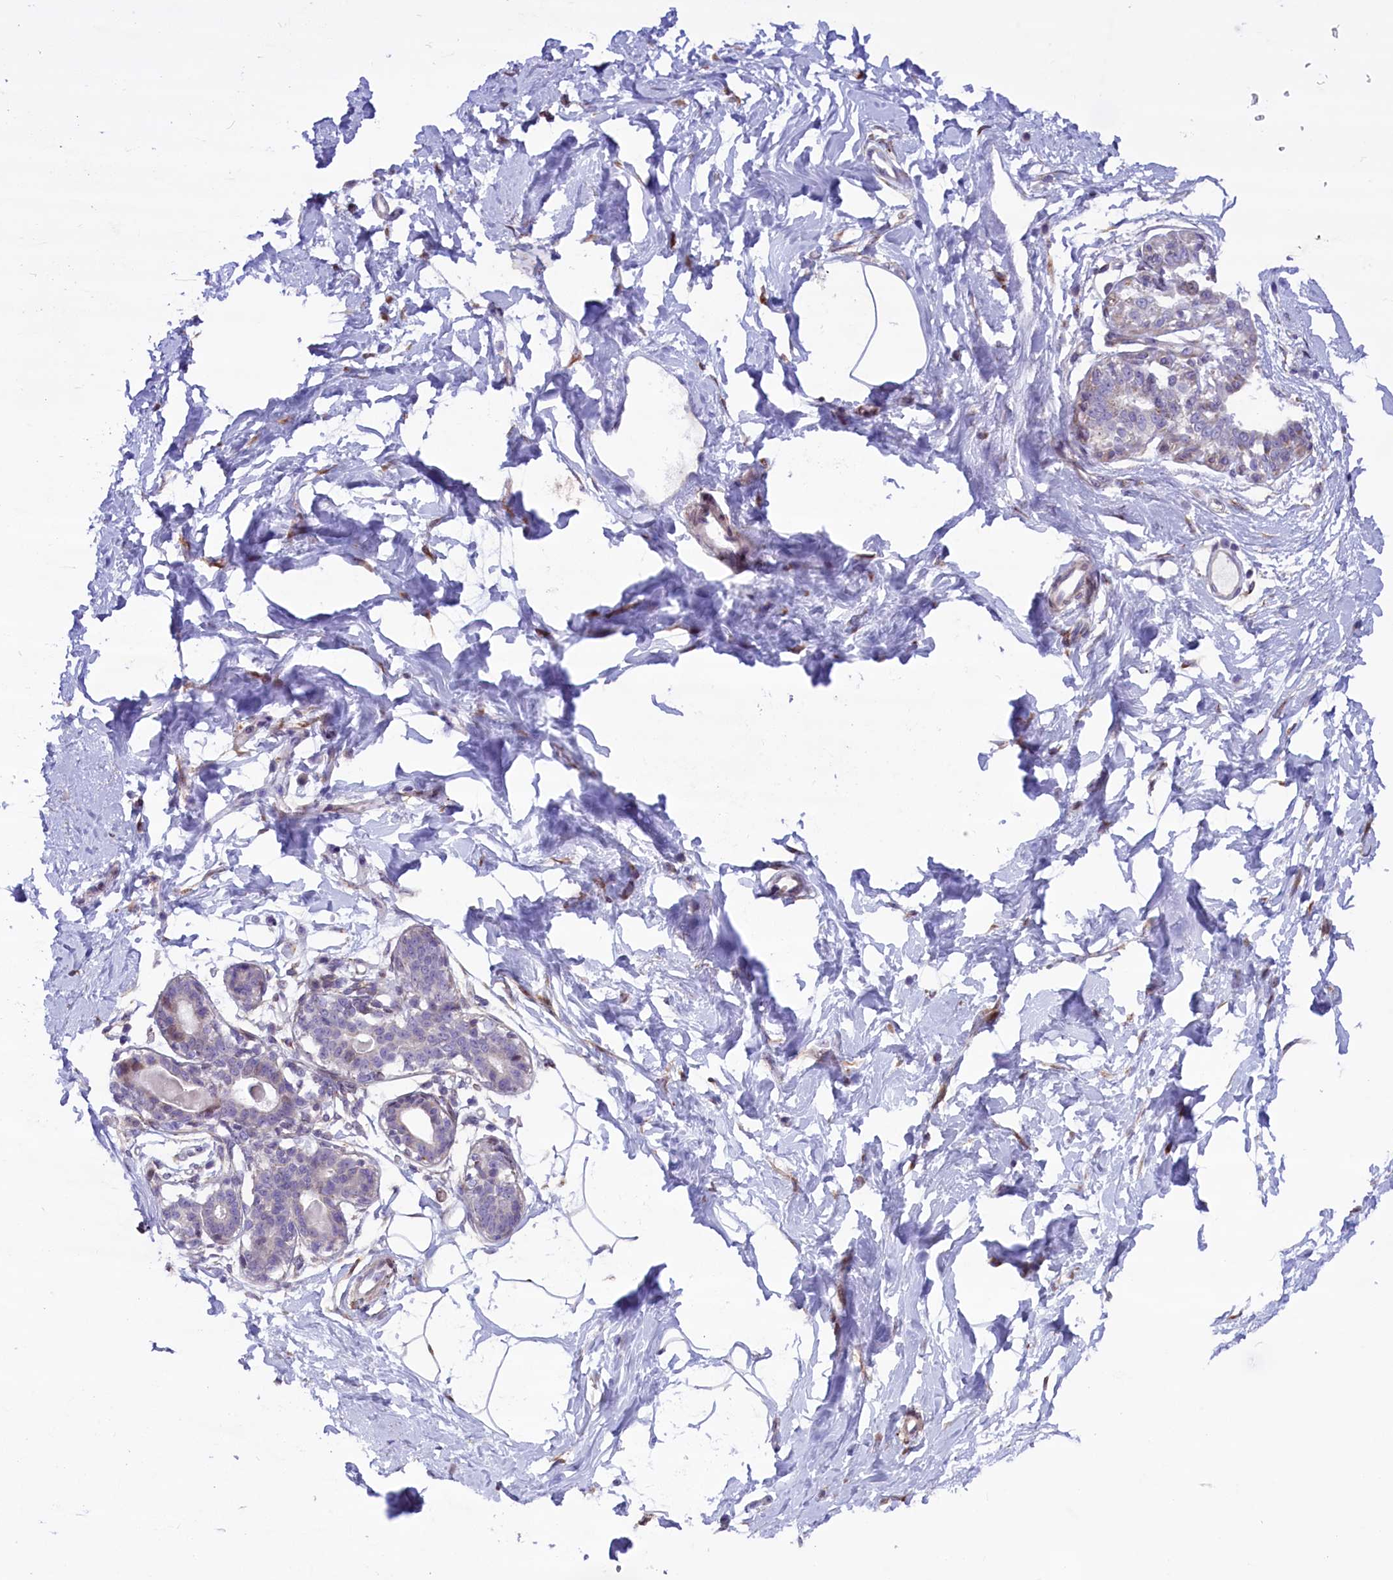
{"staining": {"intensity": "negative", "quantity": "none", "location": "none"}, "tissue": "breast", "cell_type": "Adipocytes", "image_type": "normal", "snomed": [{"axis": "morphology", "description": "Normal tissue, NOS"}, {"axis": "topography", "description": "Breast"}], "caption": "The histopathology image exhibits no significant staining in adipocytes of breast. (Brightfield microscopy of DAB (3,3'-diaminobenzidine) immunohistochemistry at high magnification).", "gene": "MIEF2", "patient": {"sex": "female", "age": 45}}